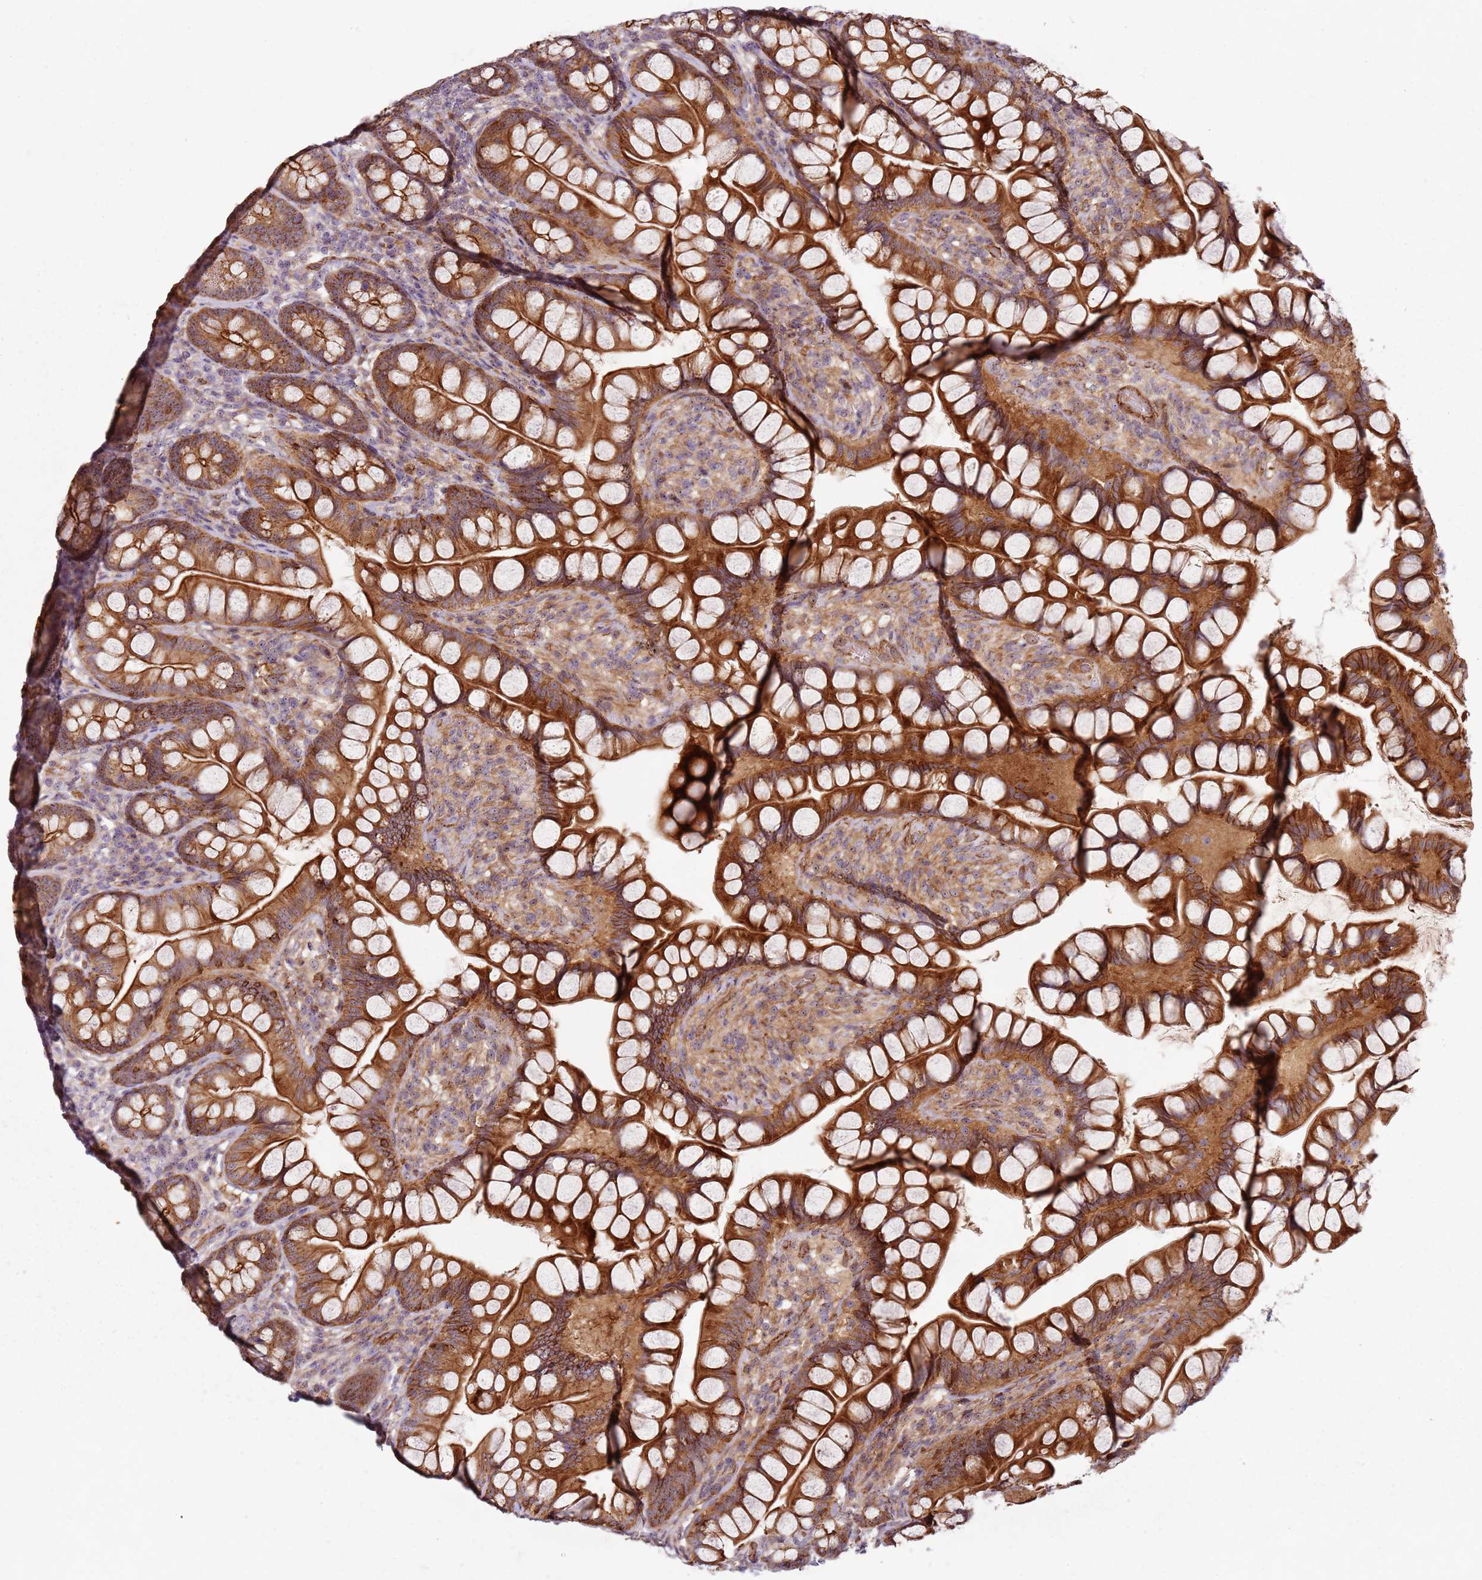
{"staining": {"intensity": "strong", "quantity": ">75%", "location": "cytoplasmic/membranous"}, "tissue": "small intestine", "cell_type": "Glandular cells", "image_type": "normal", "snomed": [{"axis": "morphology", "description": "Normal tissue, NOS"}, {"axis": "topography", "description": "Small intestine"}], "caption": "Small intestine stained with immunohistochemistry displays strong cytoplasmic/membranous staining in about >75% of glandular cells. (DAB (3,3'-diaminobenzidine) IHC with brightfield microscopy, high magnification).", "gene": "C2CD4B", "patient": {"sex": "male", "age": 70}}